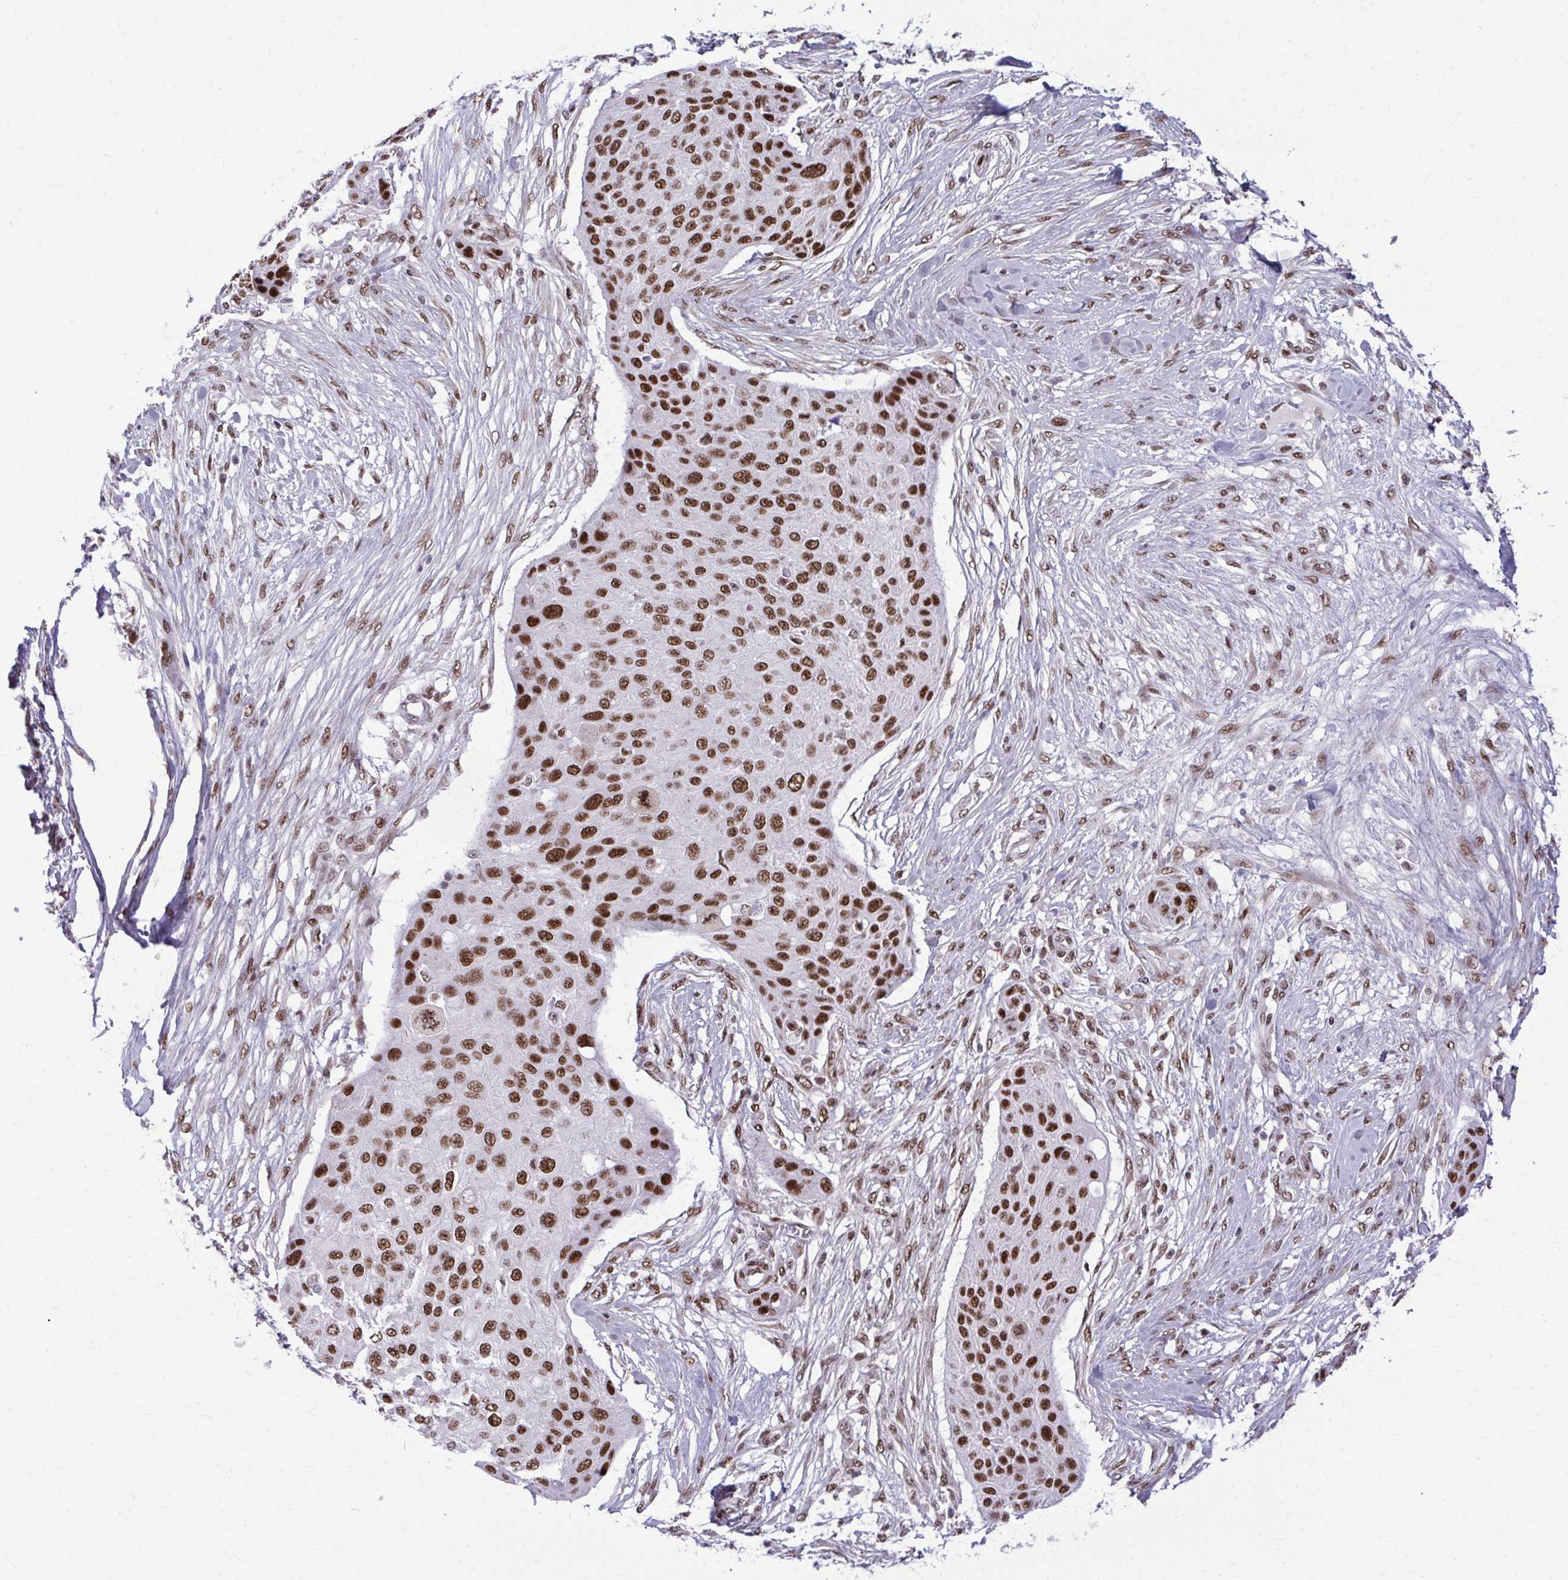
{"staining": {"intensity": "strong", "quantity": ">75%", "location": "nuclear"}, "tissue": "skin cancer", "cell_type": "Tumor cells", "image_type": "cancer", "snomed": [{"axis": "morphology", "description": "Squamous cell carcinoma, NOS"}, {"axis": "topography", "description": "Skin"}], "caption": "An immunohistochemistry photomicrograph of tumor tissue is shown. Protein staining in brown labels strong nuclear positivity in skin squamous cell carcinoma within tumor cells.", "gene": "CDYL", "patient": {"sex": "female", "age": 87}}